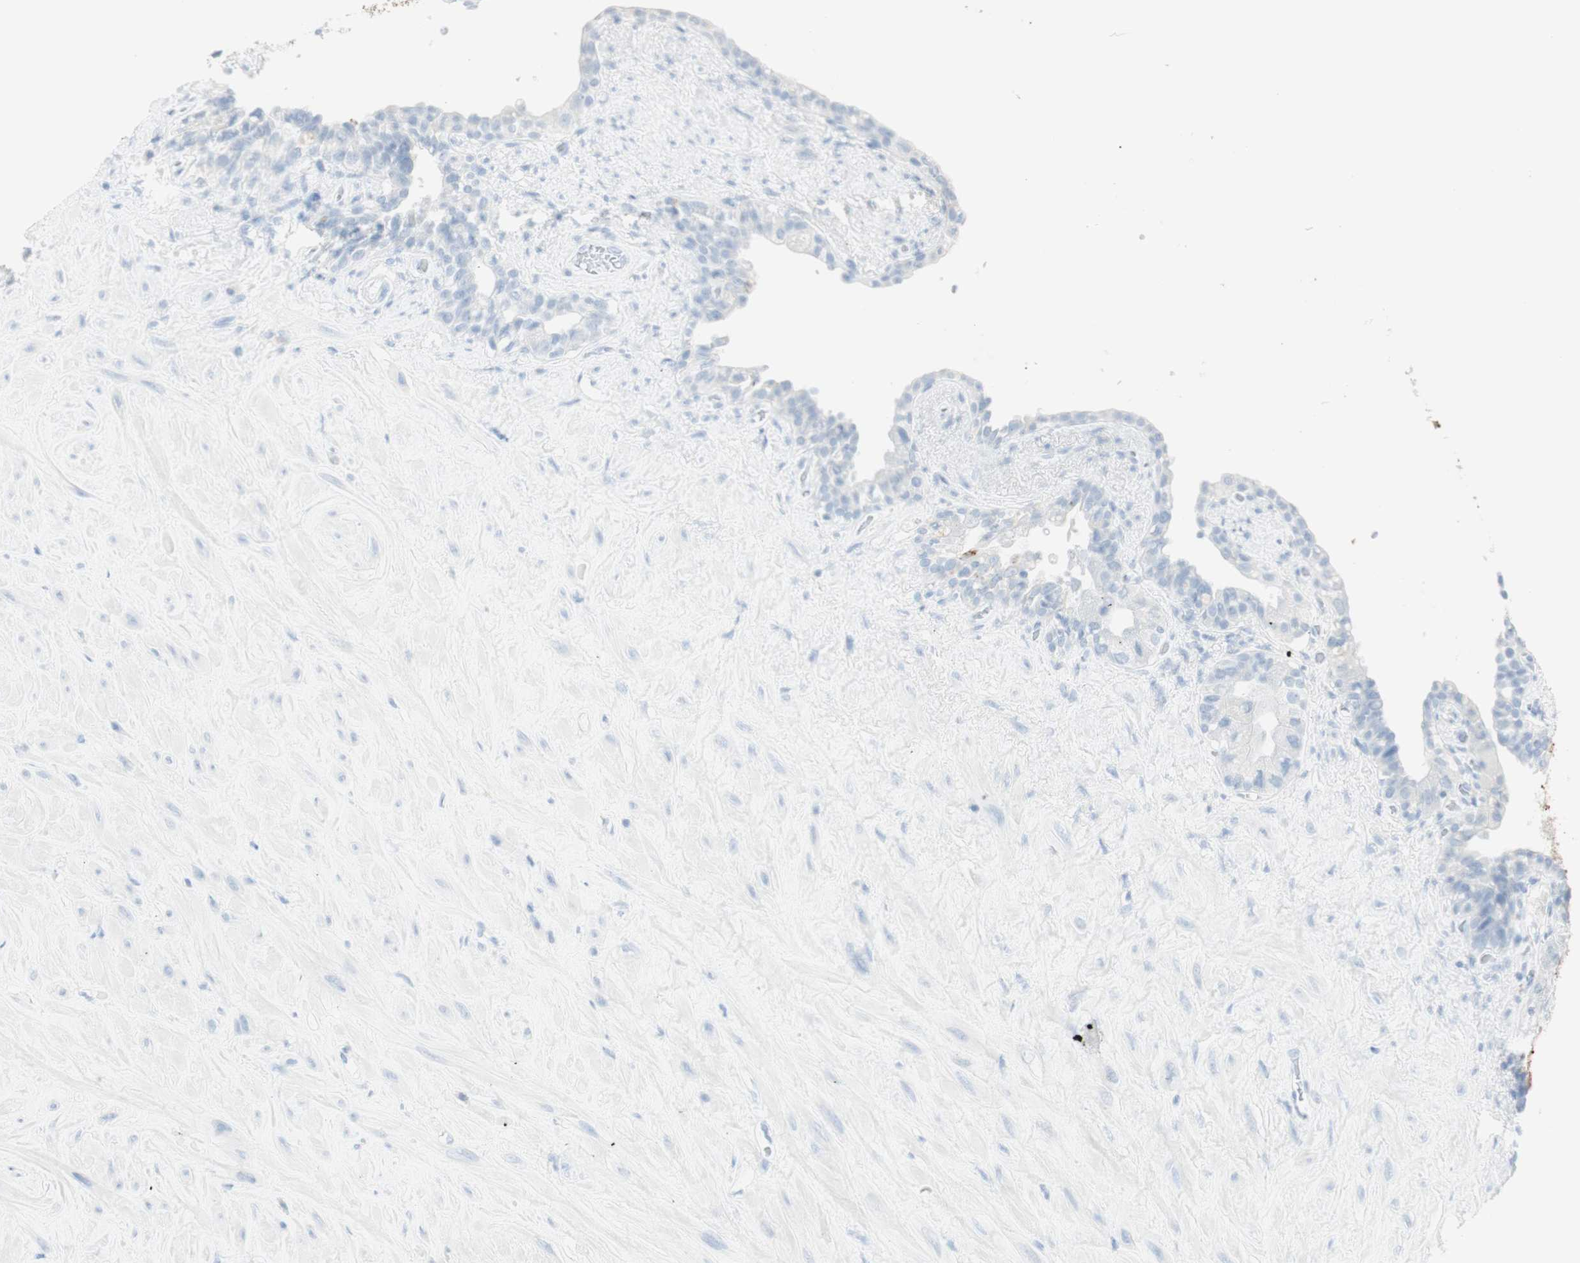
{"staining": {"intensity": "negative", "quantity": "none", "location": "none"}, "tissue": "seminal vesicle", "cell_type": "Glandular cells", "image_type": "normal", "snomed": [{"axis": "morphology", "description": "Normal tissue, NOS"}, {"axis": "topography", "description": "Seminal veicle"}], "caption": "This photomicrograph is of normal seminal vesicle stained with immunohistochemistry (IHC) to label a protein in brown with the nuclei are counter-stained blue. There is no positivity in glandular cells. The staining was performed using DAB to visualize the protein expression in brown, while the nuclei were stained in blue with hematoxylin (Magnification: 20x).", "gene": "NAPSA", "patient": {"sex": "male", "age": 63}}